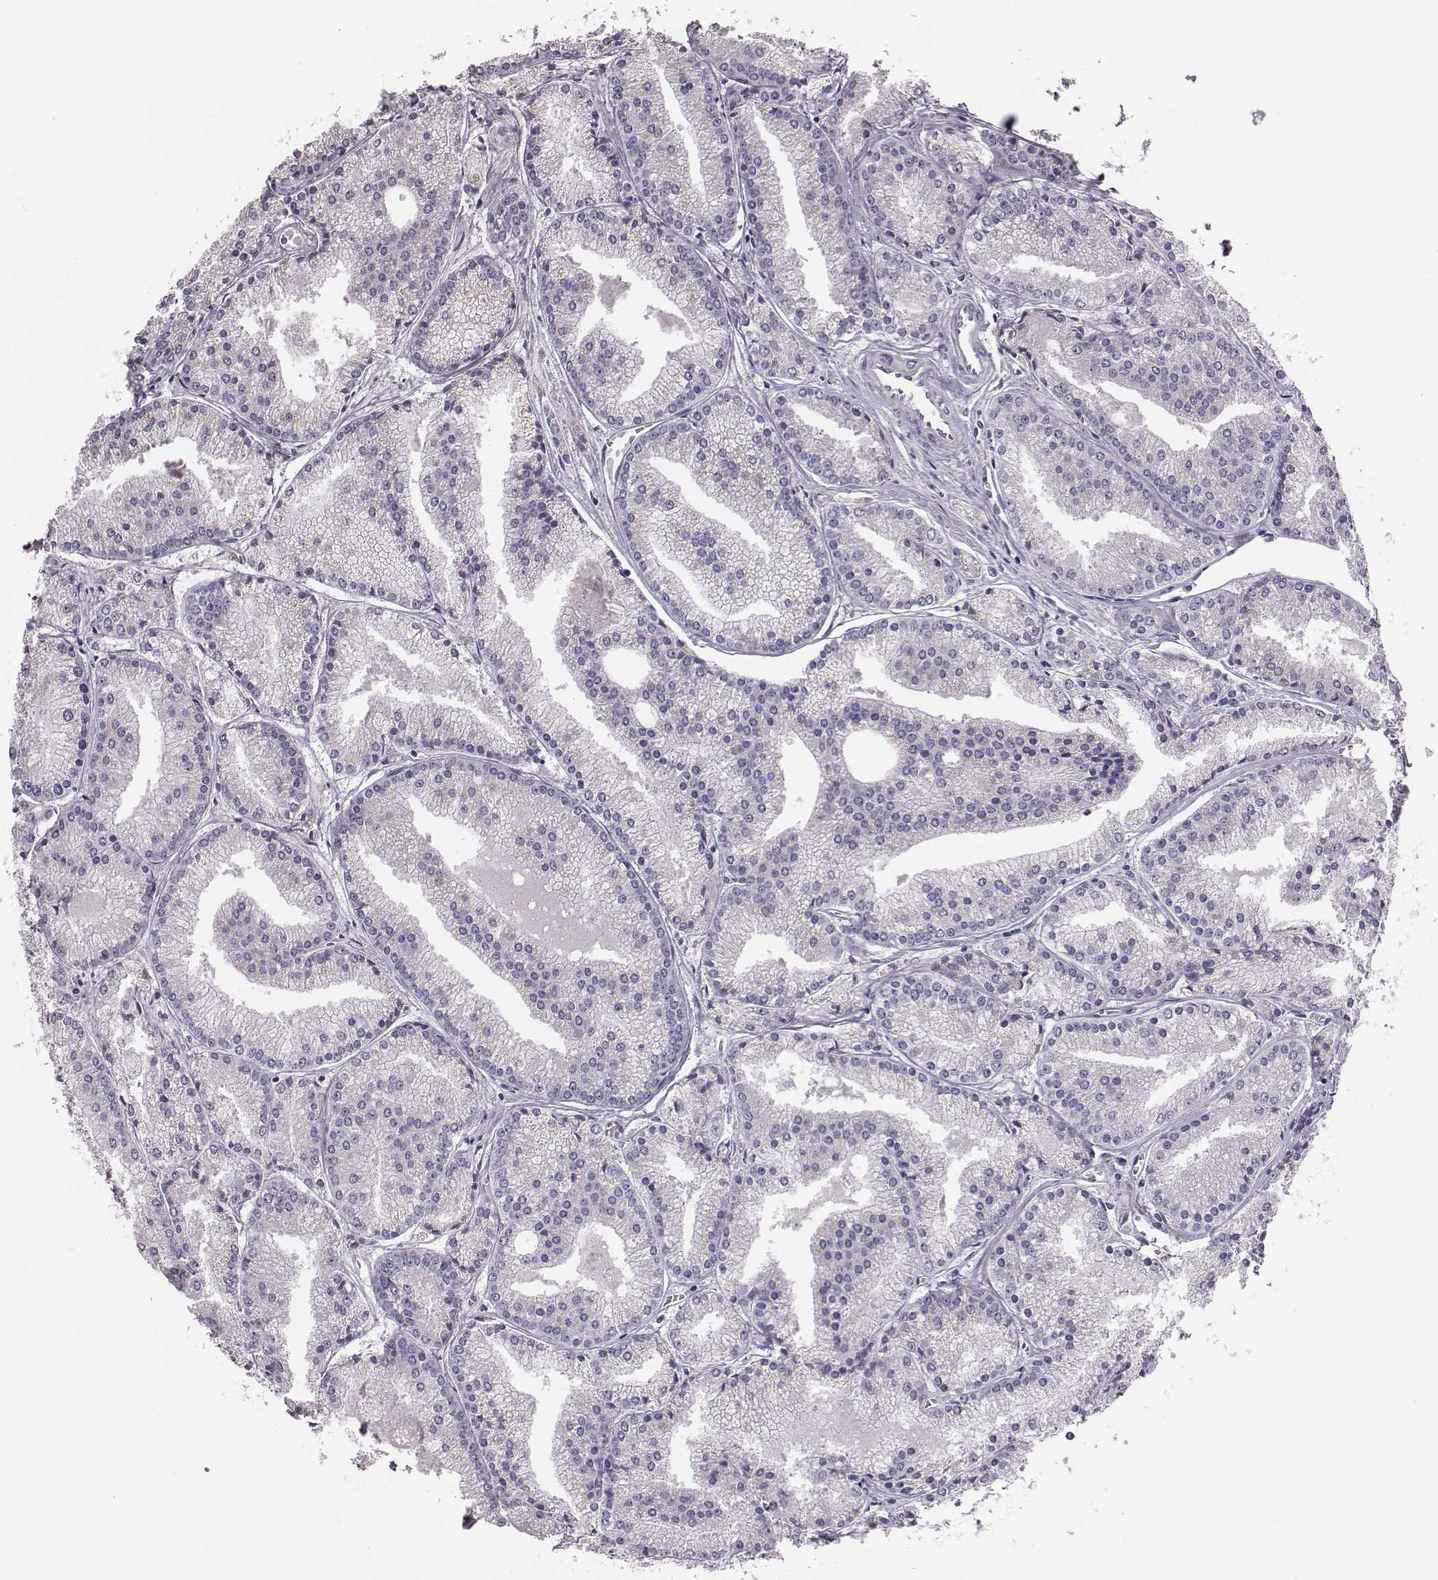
{"staining": {"intensity": "negative", "quantity": "none", "location": "none"}, "tissue": "prostate cancer", "cell_type": "Tumor cells", "image_type": "cancer", "snomed": [{"axis": "morphology", "description": "Adenocarcinoma, NOS"}, {"axis": "topography", "description": "Prostate"}], "caption": "An immunohistochemistry (IHC) histopathology image of prostate cancer (adenocarcinoma) is shown. There is no staining in tumor cells of prostate cancer (adenocarcinoma). The staining was performed using DAB (3,3'-diaminobenzidine) to visualize the protein expression in brown, while the nuclei were stained in blue with hematoxylin (Magnification: 20x).", "gene": "C6orf58", "patient": {"sex": "male", "age": 72}}